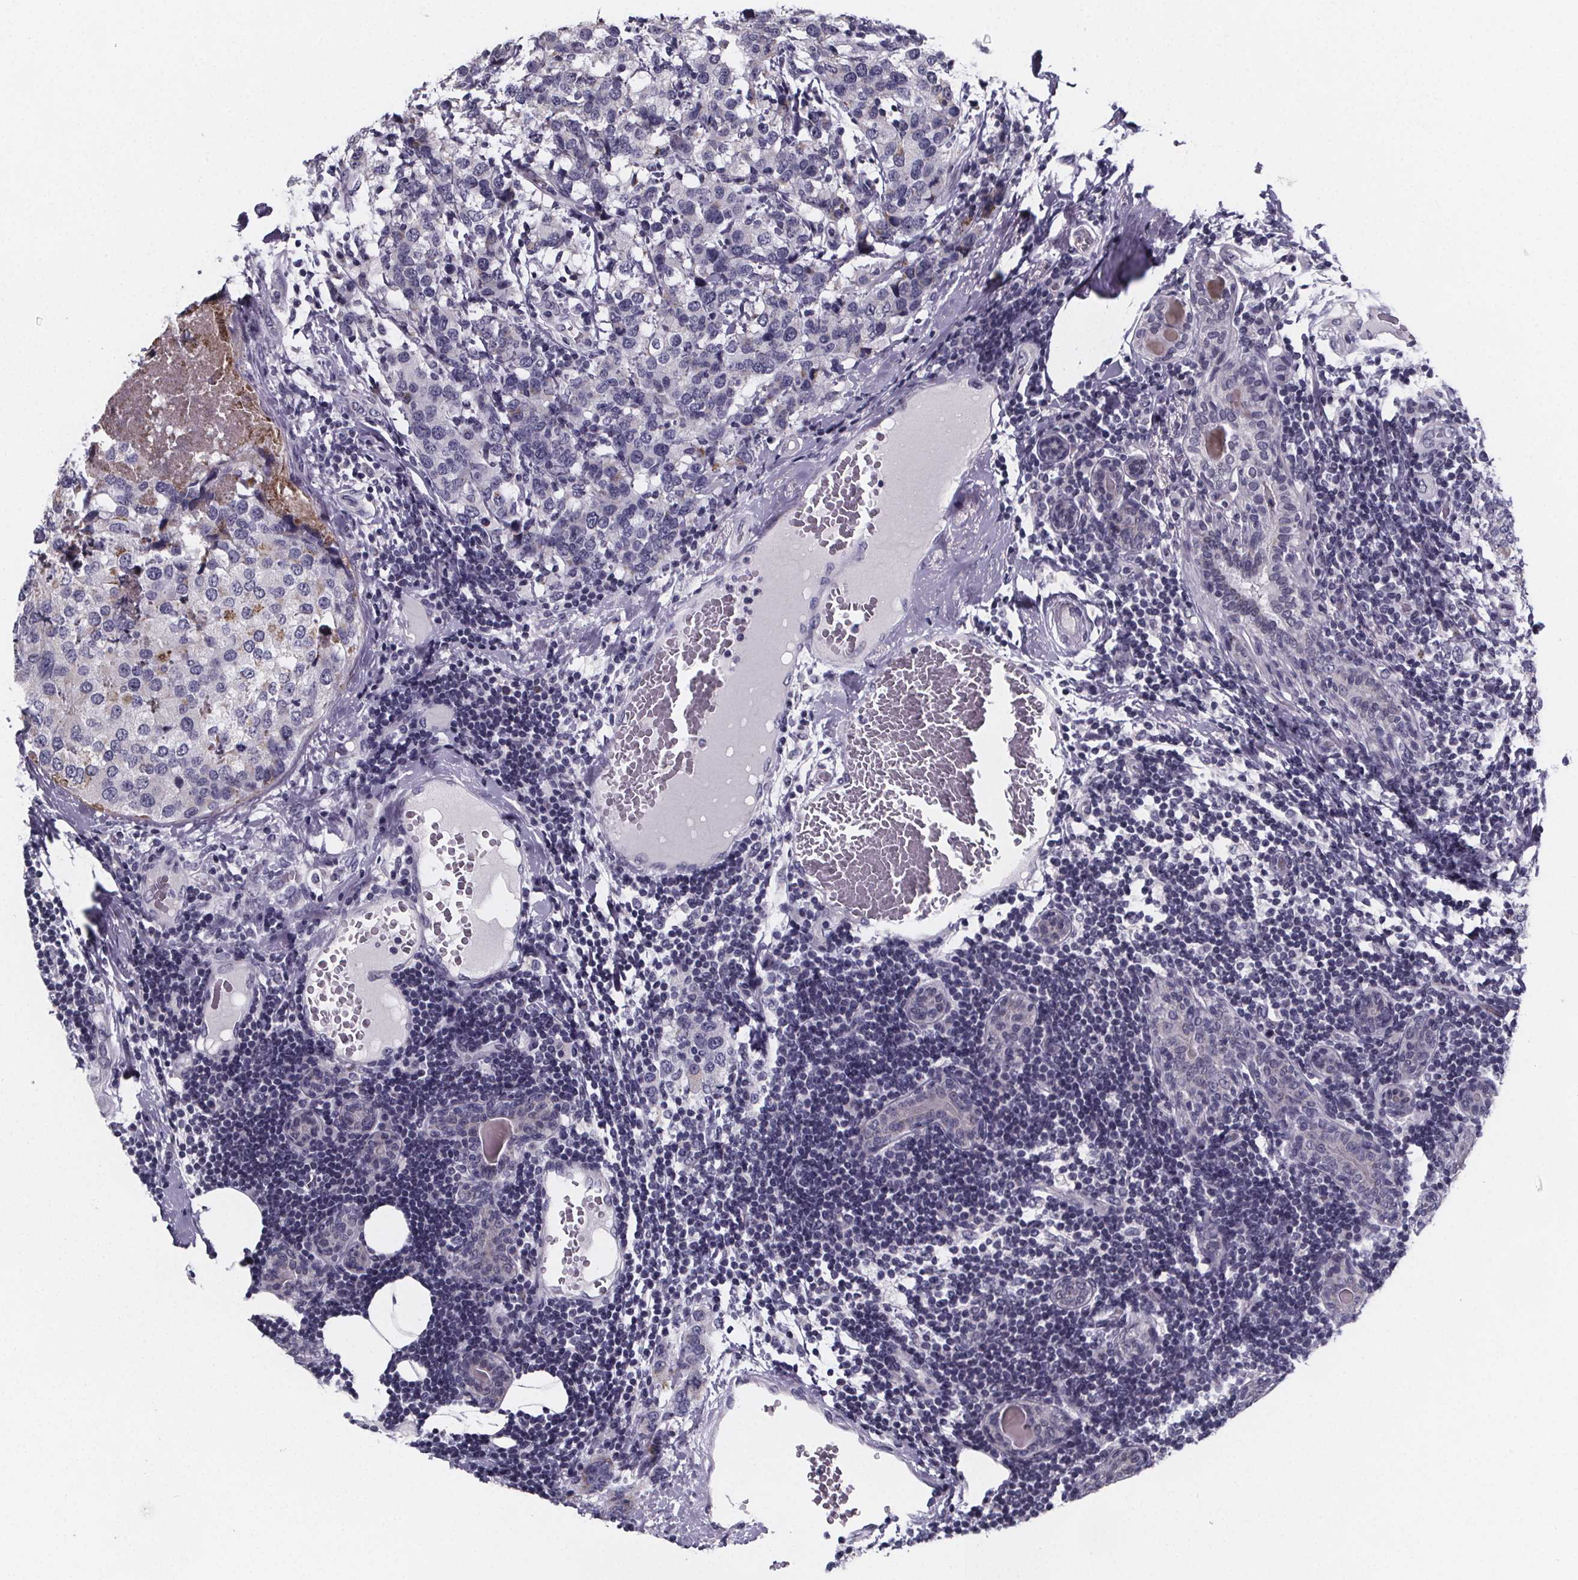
{"staining": {"intensity": "negative", "quantity": "none", "location": "none"}, "tissue": "breast cancer", "cell_type": "Tumor cells", "image_type": "cancer", "snomed": [{"axis": "morphology", "description": "Lobular carcinoma"}, {"axis": "topography", "description": "Breast"}], "caption": "This is an immunohistochemistry image of breast cancer. There is no staining in tumor cells.", "gene": "PAH", "patient": {"sex": "female", "age": 59}}